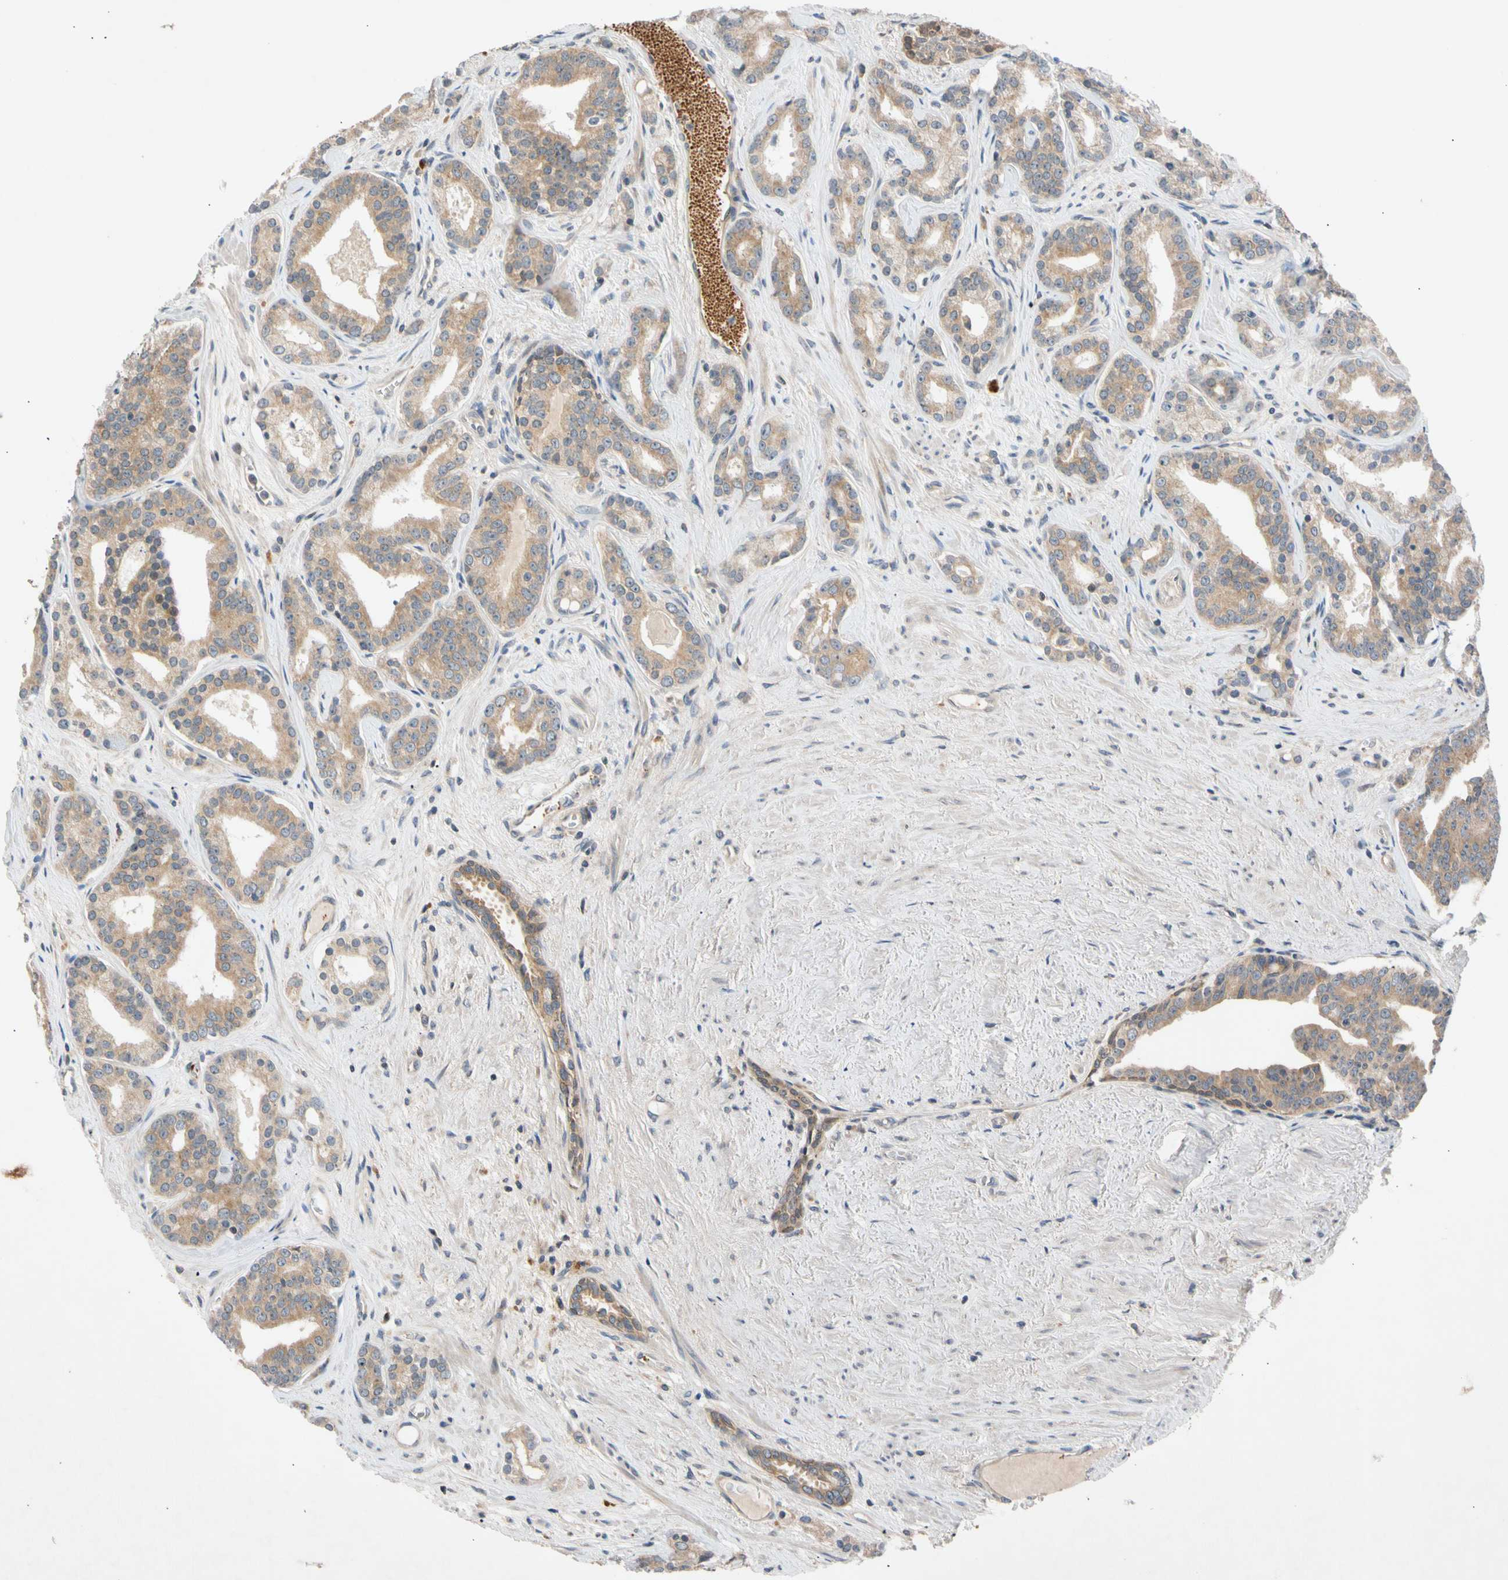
{"staining": {"intensity": "weak", "quantity": ">75%", "location": "cytoplasmic/membranous"}, "tissue": "prostate cancer", "cell_type": "Tumor cells", "image_type": "cancer", "snomed": [{"axis": "morphology", "description": "Adenocarcinoma, Low grade"}, {"axis": "topography", "description": "Prostate"}], "caption": "Protein expression by IHC exhibits weak cytoplasmic/membranous staining in about >75% of tumor cells in prostate cancer (adenocarcinoma (low-grade)).", "gene": "CNST", "patient": {"sex": "male", "age": 63}}